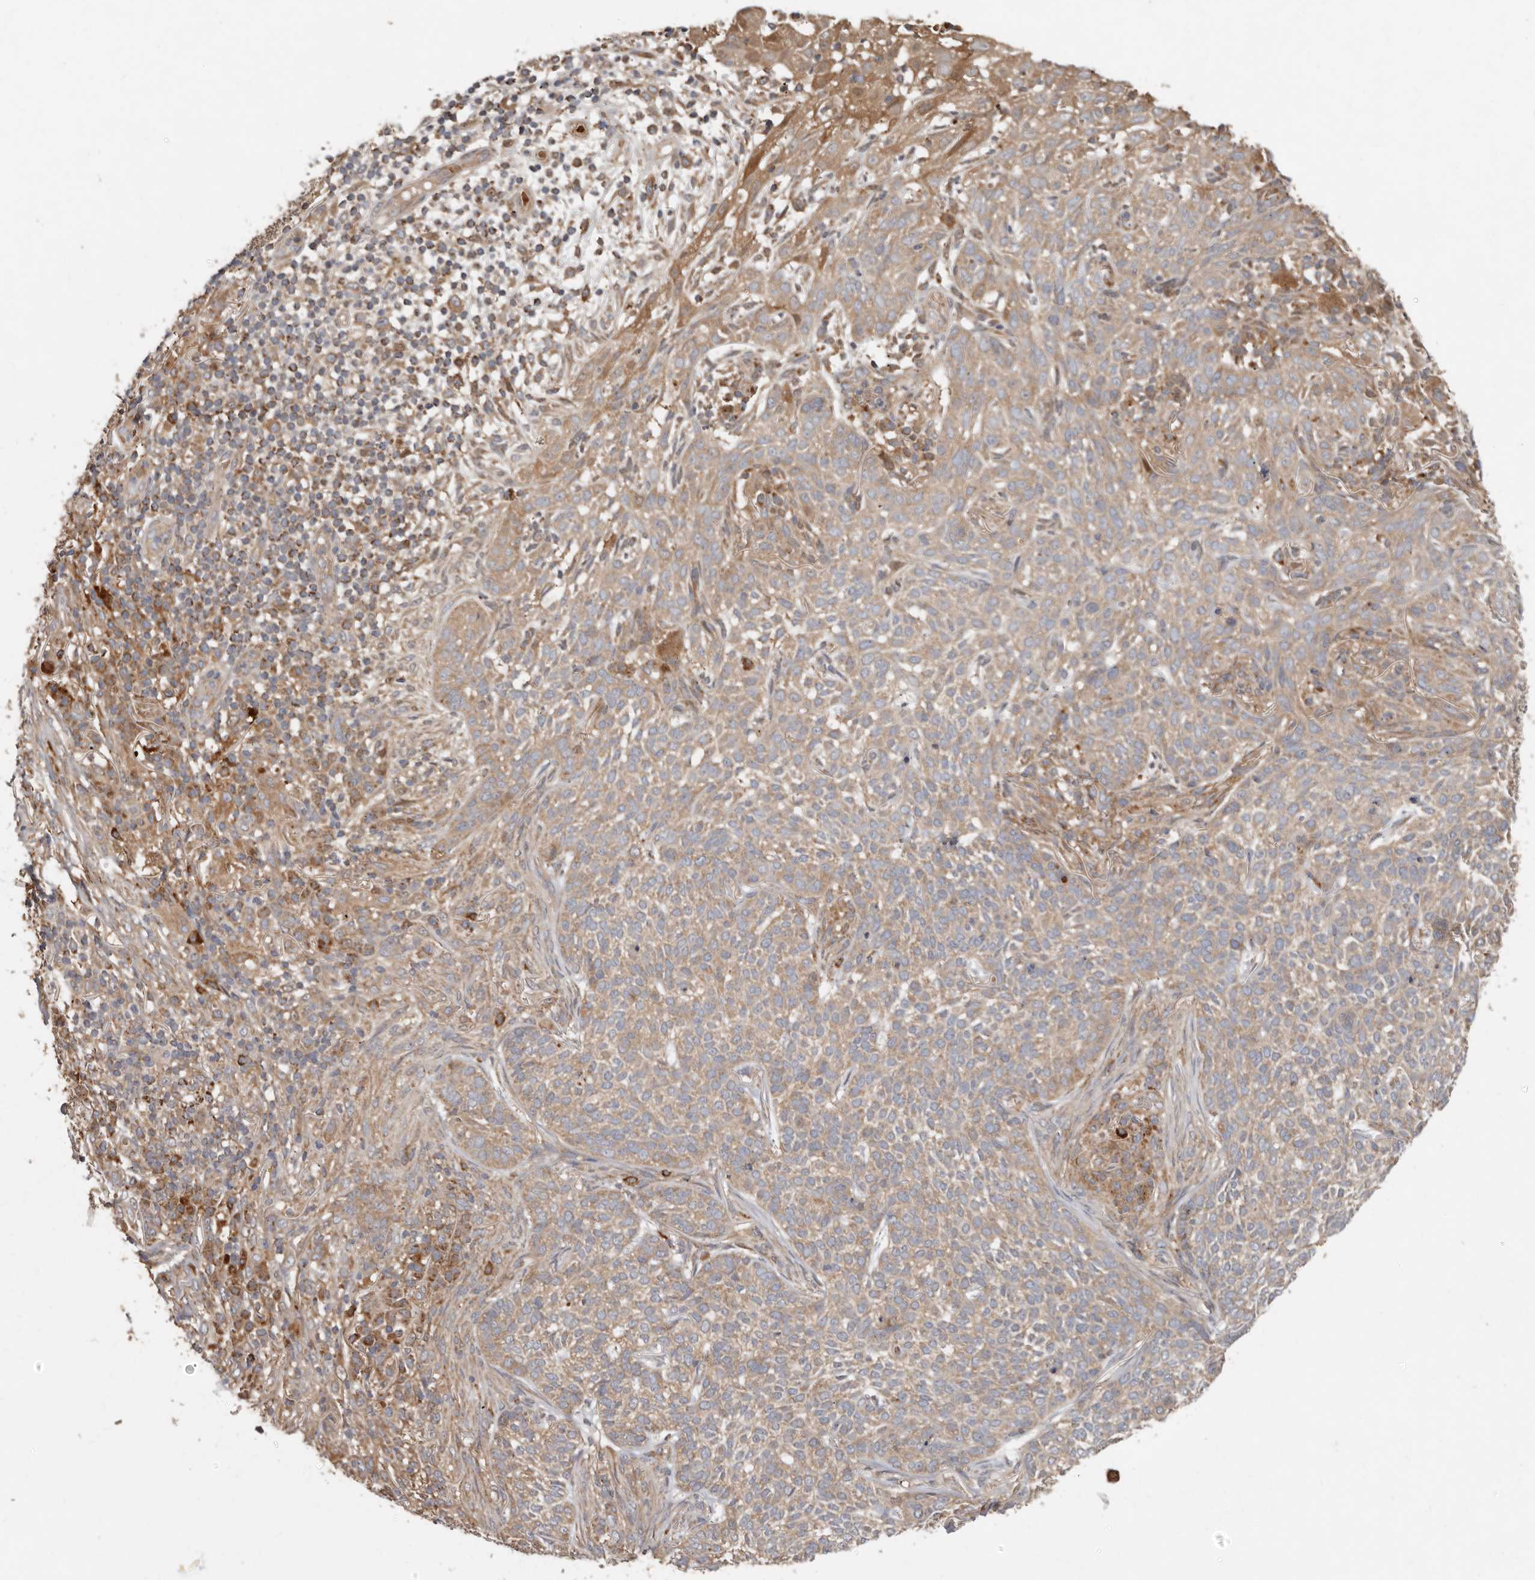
{"staining": {"intensity": "weak", "quantity": ">75%", "location": "cytoplasmic/membranous"}, "tissue": "skin cancer", "cell_type": "Tumor cells", "image_type": "cancer", "snomed": [{"axis": "morphology", "description": "Basal cell carcinoma"}, {"axis": "topography", "description": "Skin"}], "caption": "Basal cell carcinoma (skin) stained for a protein (brown) exhibits weak cytoplasmic/membranous positive positivity in about >75% of tumor cells.", "gene": "GOT1L1", "patient": {"sex": "female", "age": 64}}